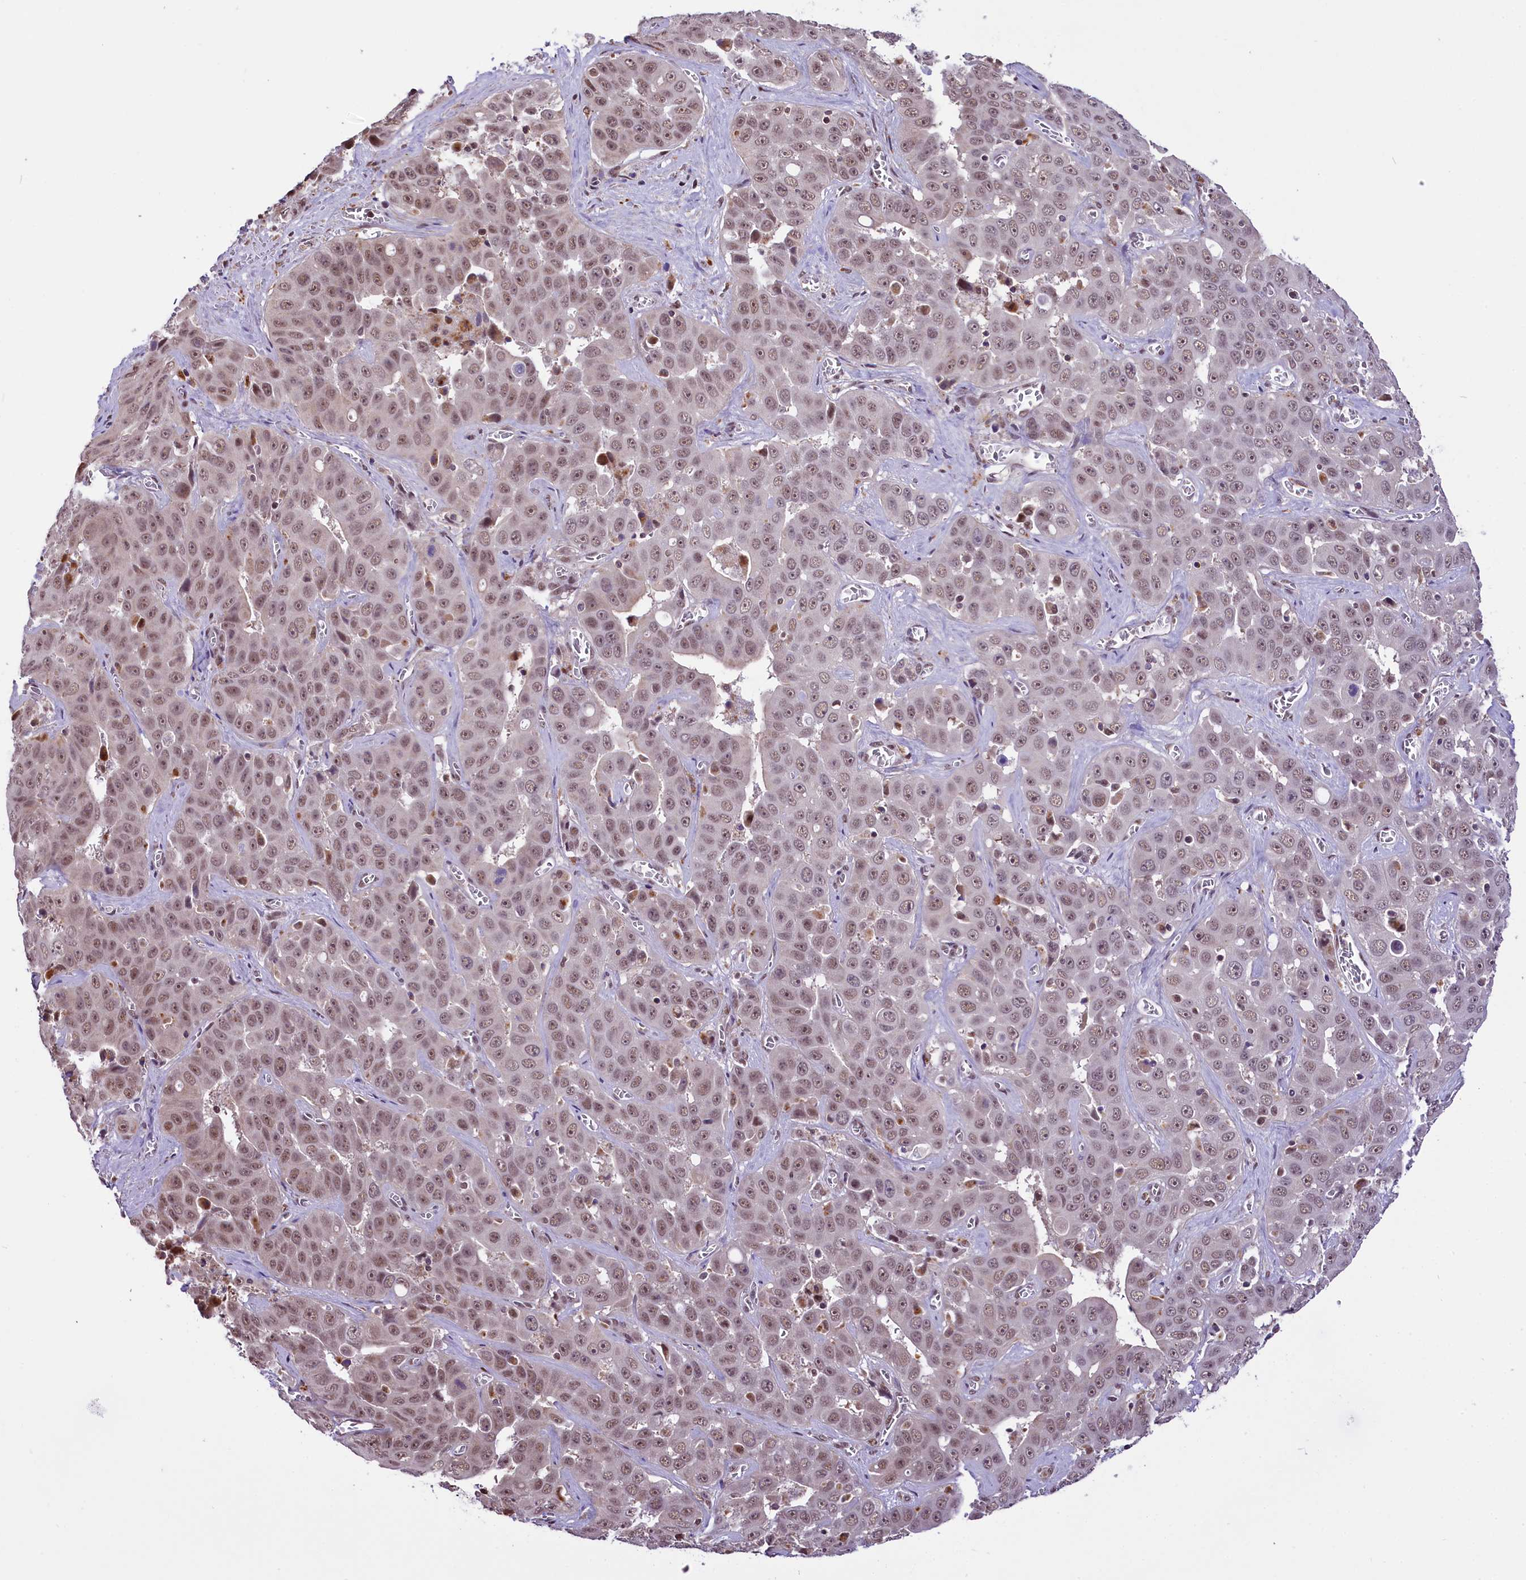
{"staining": {"intensity": "weak", "quantity": ">75%", "location": "nuclear"}, "tissue": "liver cancer", "cell_type": "Tumor cells", "image_type": "cancer", "snomed": [{"axis": "morphology", "description": "Cholangiocarcinoma"}, {"axis": "topography", "description": "Liver"}], "caption": "IHC (DAB) staining of human cholangiocarcinoma (liver) exhibits weak nuclear protein positivity in approximately >75% of tumor cells. (DAB (3,3'-diaminobenzidine) IHC, brown staining for protein, blue staining for nuclei).", "gene": "MRPL54", "patient": {"sex": "female", "age": 52}}